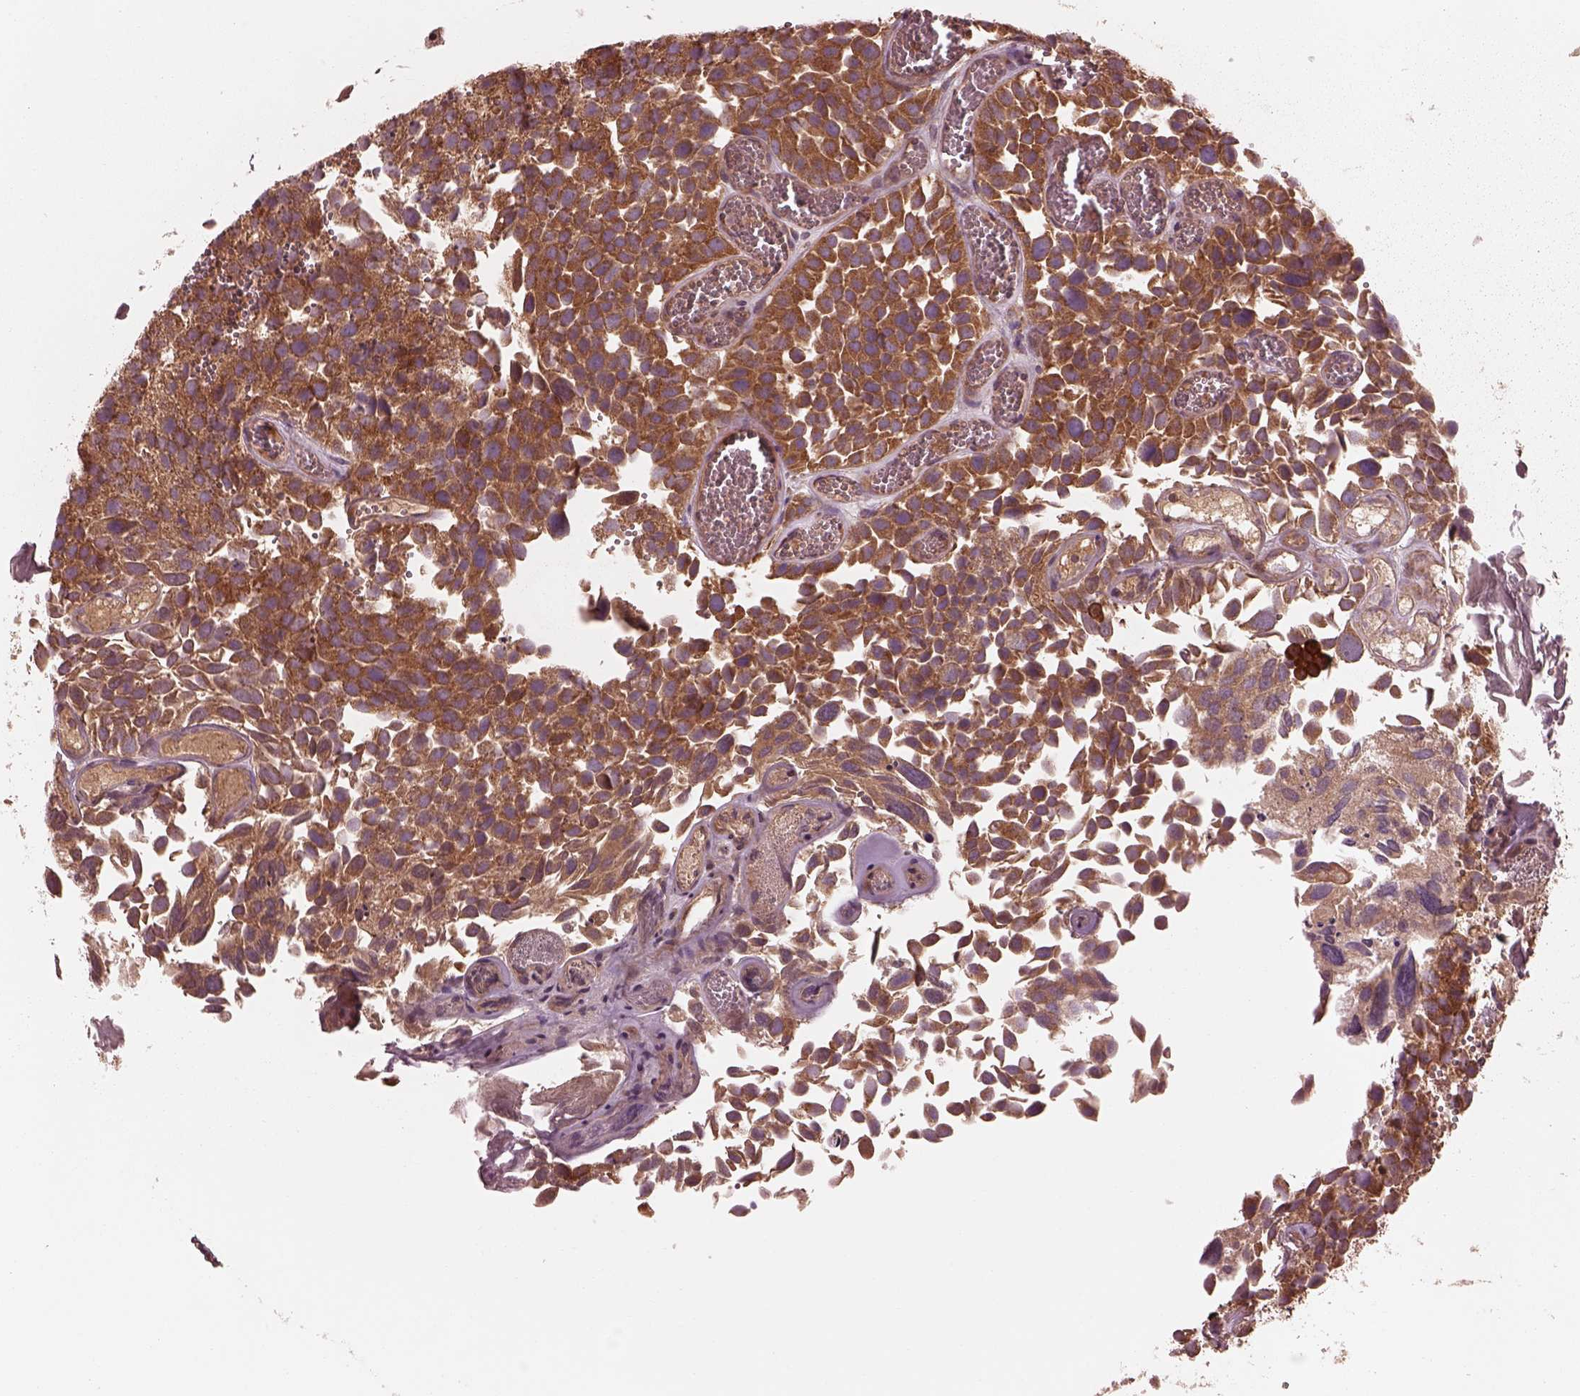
{"staining": {"intensity": "moderate", "quantity": ">75%", "location": "cytoplasmic/membranous"}, "tissue": "urothelial cancer", "cell_type": "Tumor cells", "image_type": "cancer", "snomed": [{"axis": "morphology", "description": "Urothelial carcinoma, Low grade"}, {"axis": "topography", "description": "Urinary bladder"}], "caption": "There is medium levels of moderate cytoplasmic/membranous expression in tumor cells of urothelial carcinoma (low-grade), as demonstrated by immunohistochemical staining (brown color).", "gene": "PIK3R2", "patient": {"sex": "female", "age": 69}}